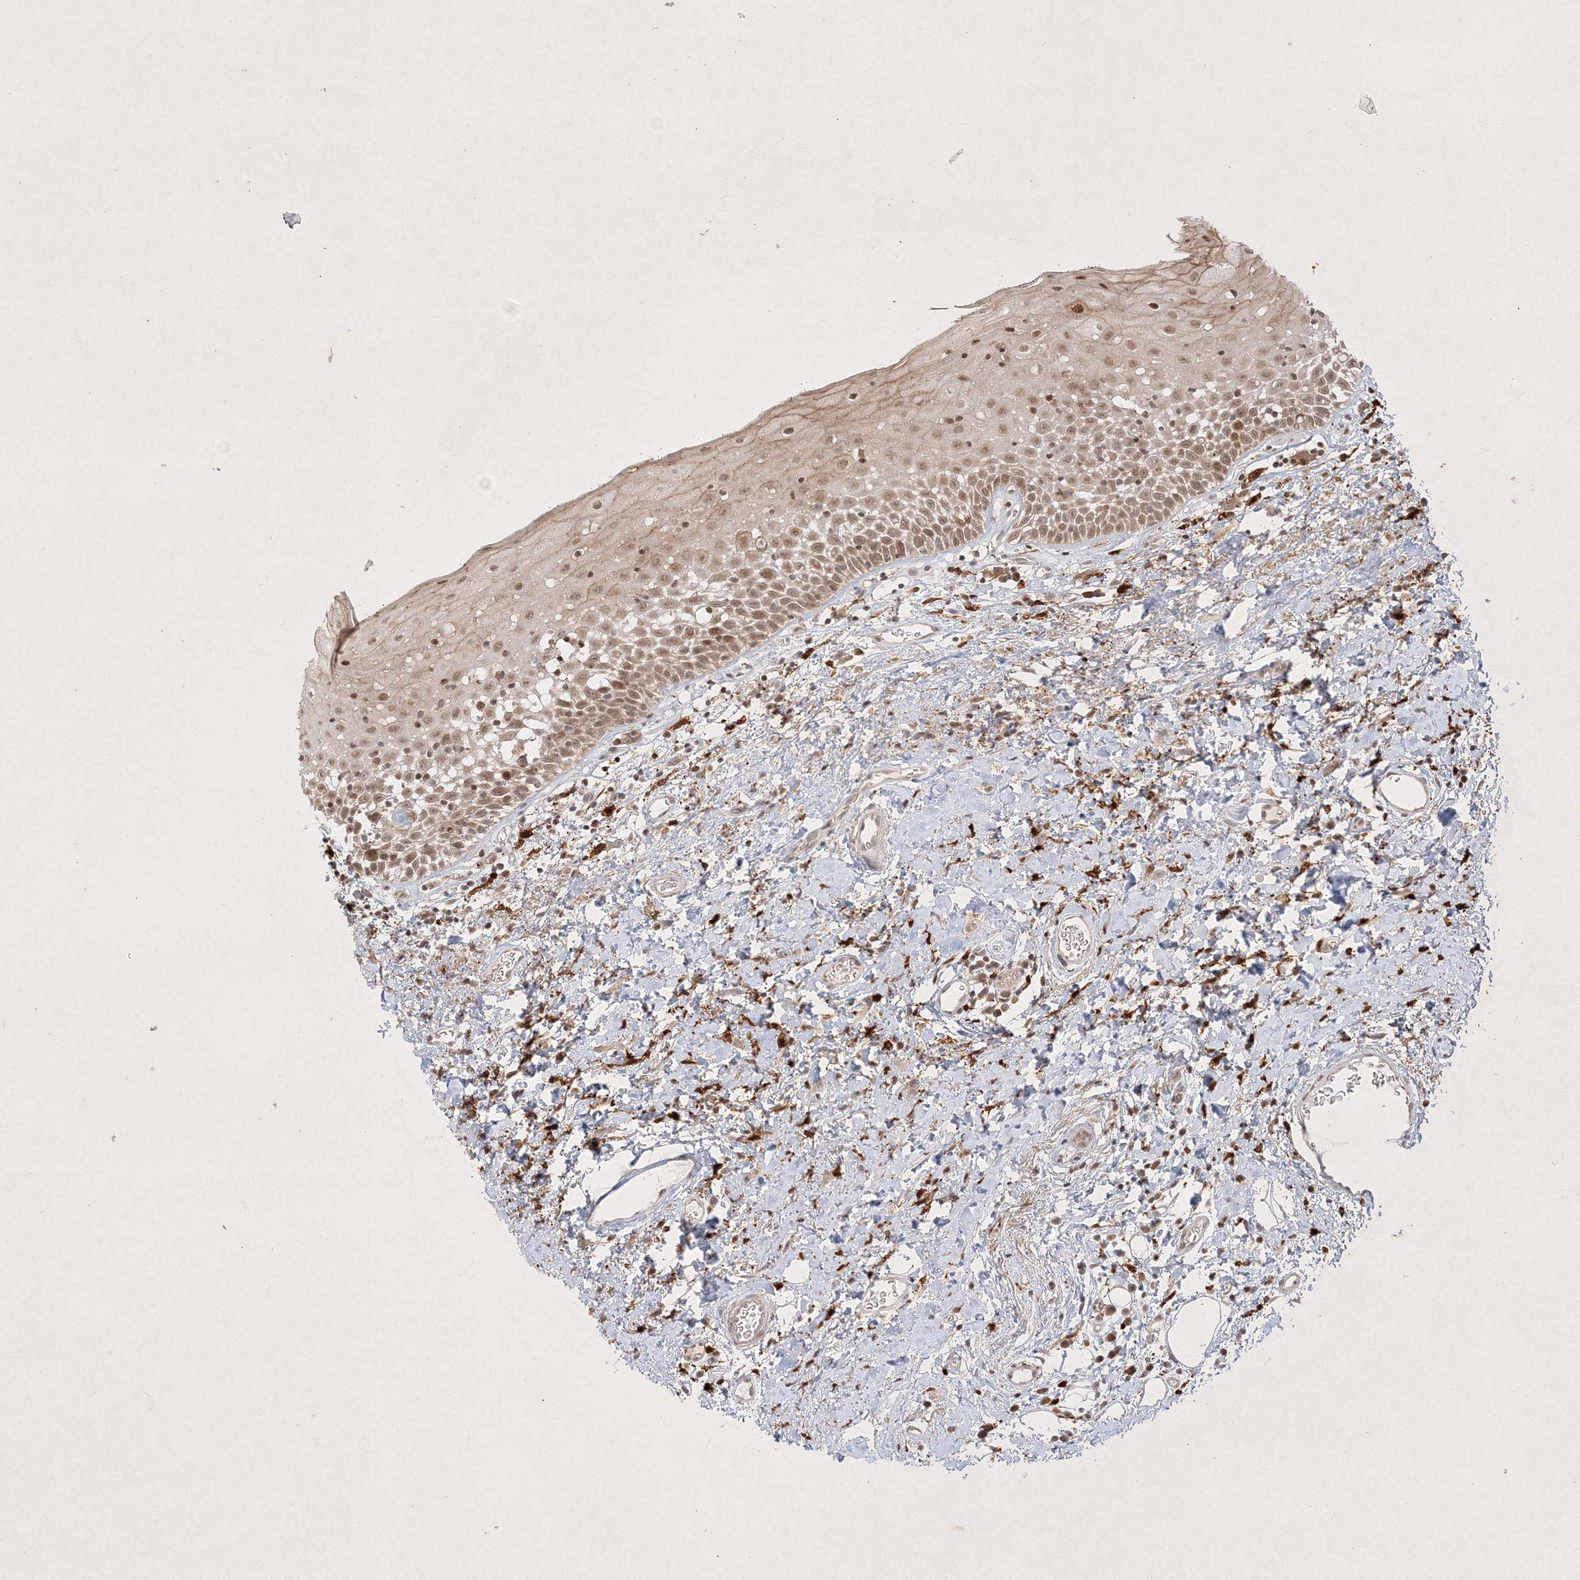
{"staining": {"intensity": "weak", "quantity": ">75%", "location": "nuclear"}, "tissue": "oral mucosa", "cell_type": "Squamous epithelial cells", "image_type": "normal", "snomed": [{"axis": "morphology", "description": "Normal tissue, NOS"}, {"axis": "topography", "description": "Oral tissue"}], "caption": "Immunohistochemistry photomicrograph of unremarkable oral mucosa: human oral mucosa stained using immunohistochemistry reveals low levels of weak protein expression localized specifically in the nuclear of squamous epithelial cells, appearing as a nuclear brown color.", "gene": "TAB1", "patient": {"sex": "male", "age": 74}}